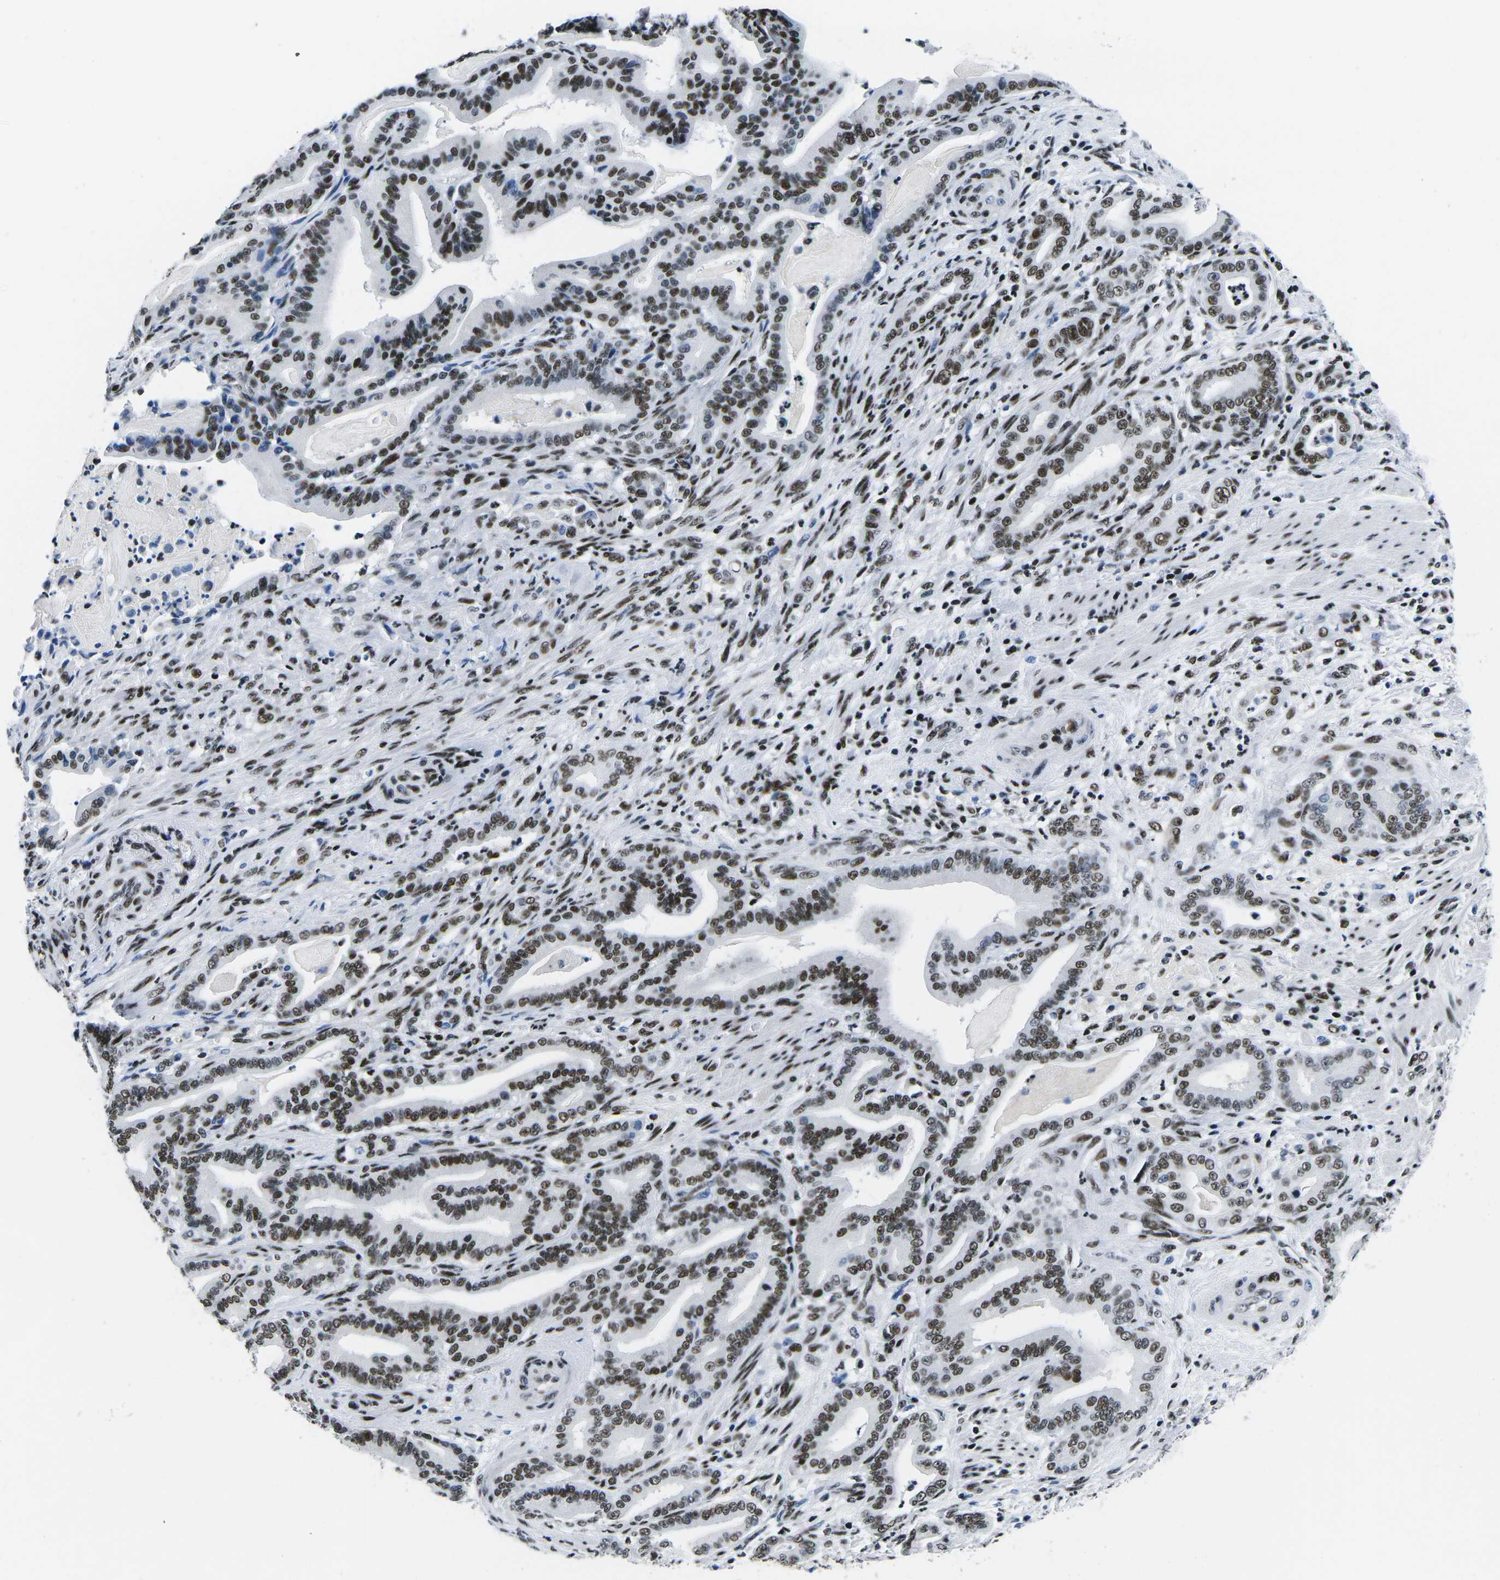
{"staining": {"intensity": "strong", "quantity": ">75%", "location": "nuclear"}, "tissue": "pancreatic cancer", "cell_type": "Tumor cells", "image_type": "cancer", "snomed": [{"axis": "morphology", "description": "Normal tissue, NOS"}, {"axis": "morphology", "description": "Adenocarcinoma, NOS"}, {"axis": "topography", "description": "Pancreas"}], "caption": "High-magnification brightfield microscopy of pancreatic cancer (adenocarcinoma) stained with DAB (brown) and counterstained with hematoxylin (blue). tumor cells exhibit strong nuclear staining is appreciated in about>75% of cells.", "gene": "ATF1", "patient": {"sex": "male", "age": 63}}